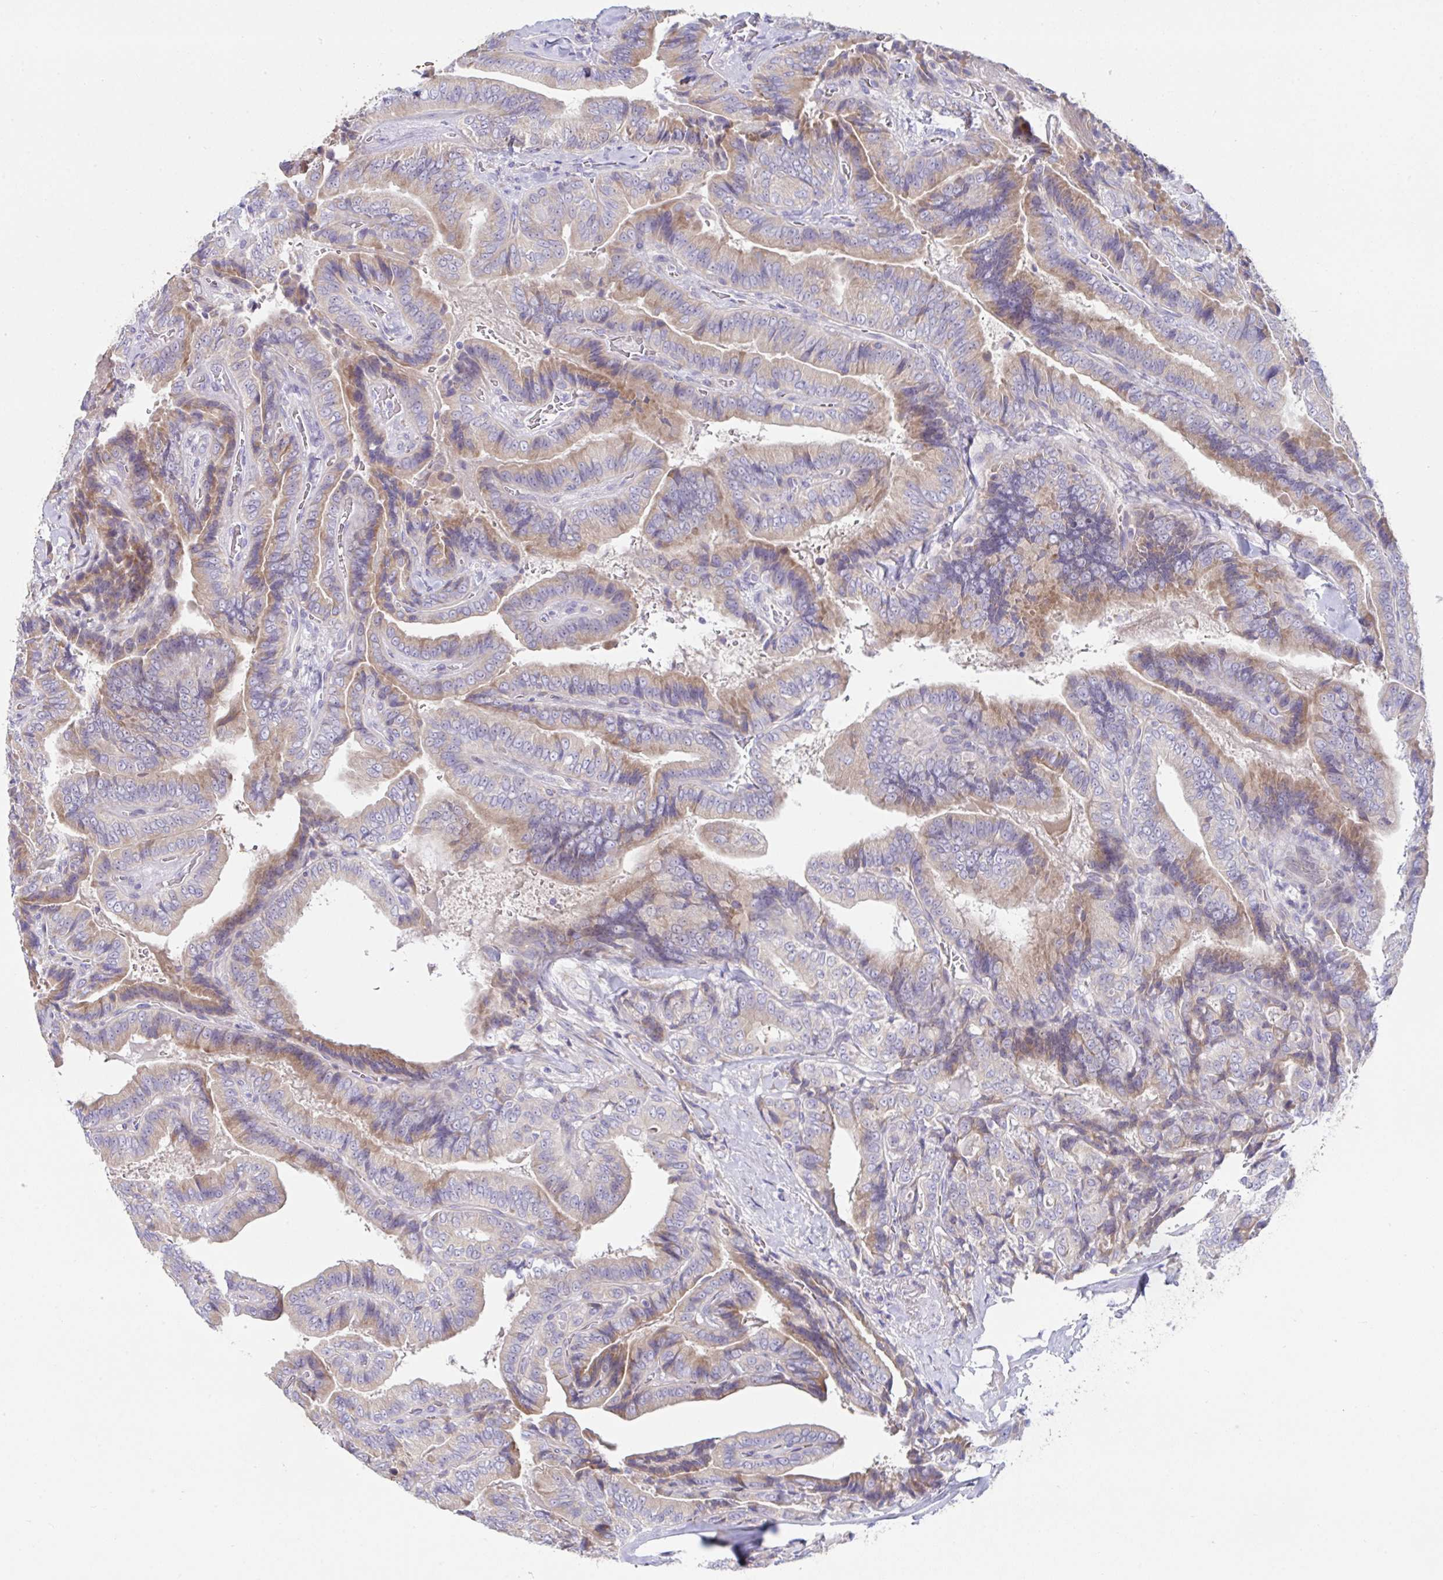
{"staining": {"intensity": "moderate", "quantity": "25%-75%", "location": "cytoplasmic/membranous"}, "tissue": "thyroid cancer", "cell_type": "Tumor cells", "image_type": "cancer", "snomed": [{"axis": "morphology", "description": "Papillary adenocarcinoma, NOS"}, {"axis": "topography", "description": "Thyroid gland"}], "caption": "Brown immunohistochemical staining in human thyroid cancer (papillary adenocarcinoma) shows moderate cytoplasmic/membranous staining in approximately 25%-75% of tumor cells.", "gene": "FAU", "patient": {"sex": "male", "age": 61}}